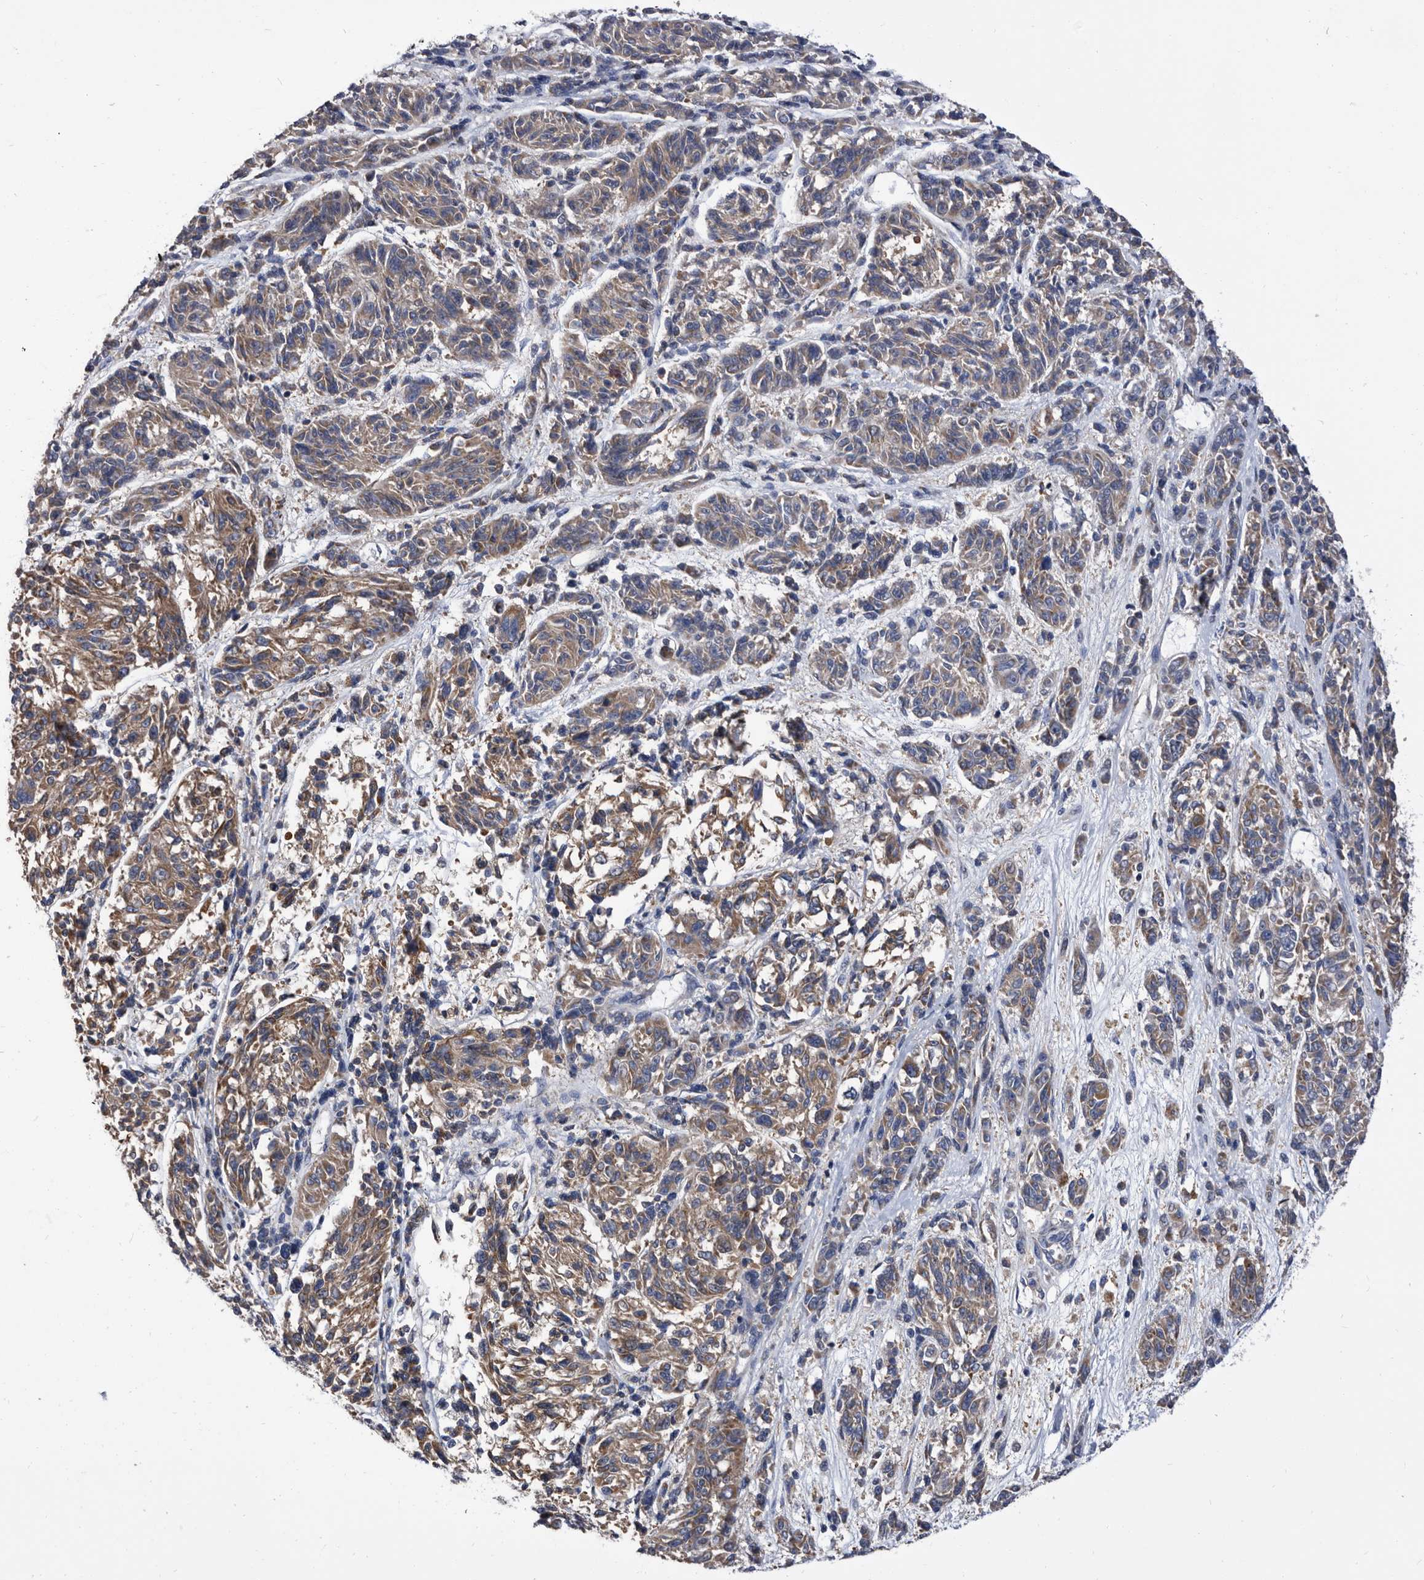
{"staining": {"intensity": "moderate", "quantity": ">75%", "location": "cytoplasmic/membranous"}, "tissue": "melanoma", "cell_type": "Tumor cells", "image_type": "cancer", "snomed": [{"axis": "morphology", "description": "Malignant melanoma, NOS"}, {"axis": "topography", "description": "Skin"}], "caption": "DAB (3,3'-diaminobenzidine) immunohistochemical staining of melanoma exhibits moderate cytoplasmic/membranous protein staining in approximately >75% of tumor cells.", "gene": "DTNBP1", "patient": {"sex": "male", "age": 53}}